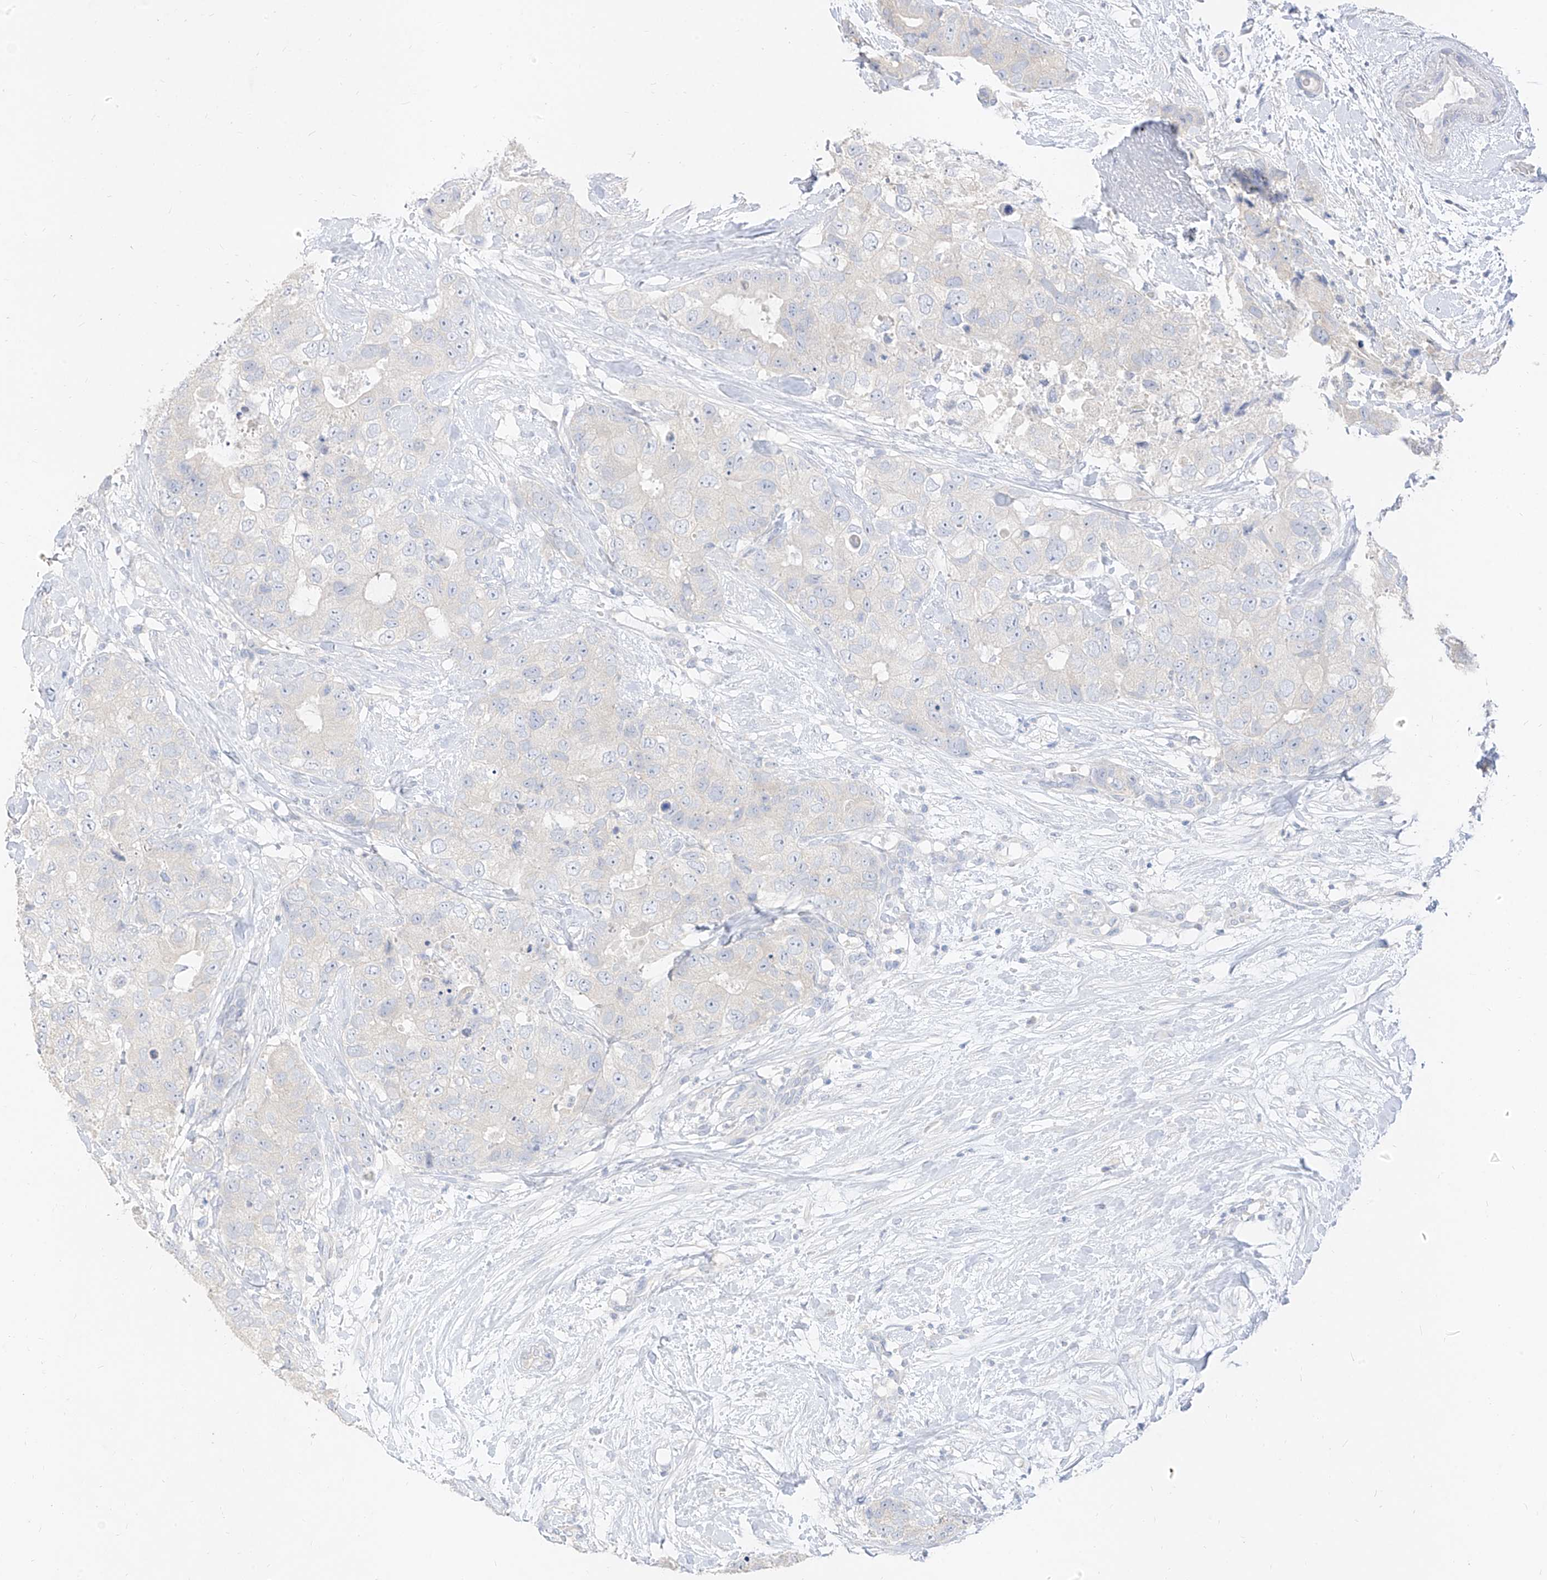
{"staining": {"intensity": "negative", "quantity": "none", "location": "none"}, "tissue": "breast cancer", "cell_type": "Tumor cells", "image_type": "cancer", "snomed": [{"axis": "morphology", "description": "Duct carcinoma"}, {"axis": "topography", "description": "Breast"}], "caption": "The IHC image has no significant expression in tumor cells of breast cancer (intraductal carcinoma) tissue.", "gene": "ZZEF1", "patient": {"sex": "female", "age": 62}}